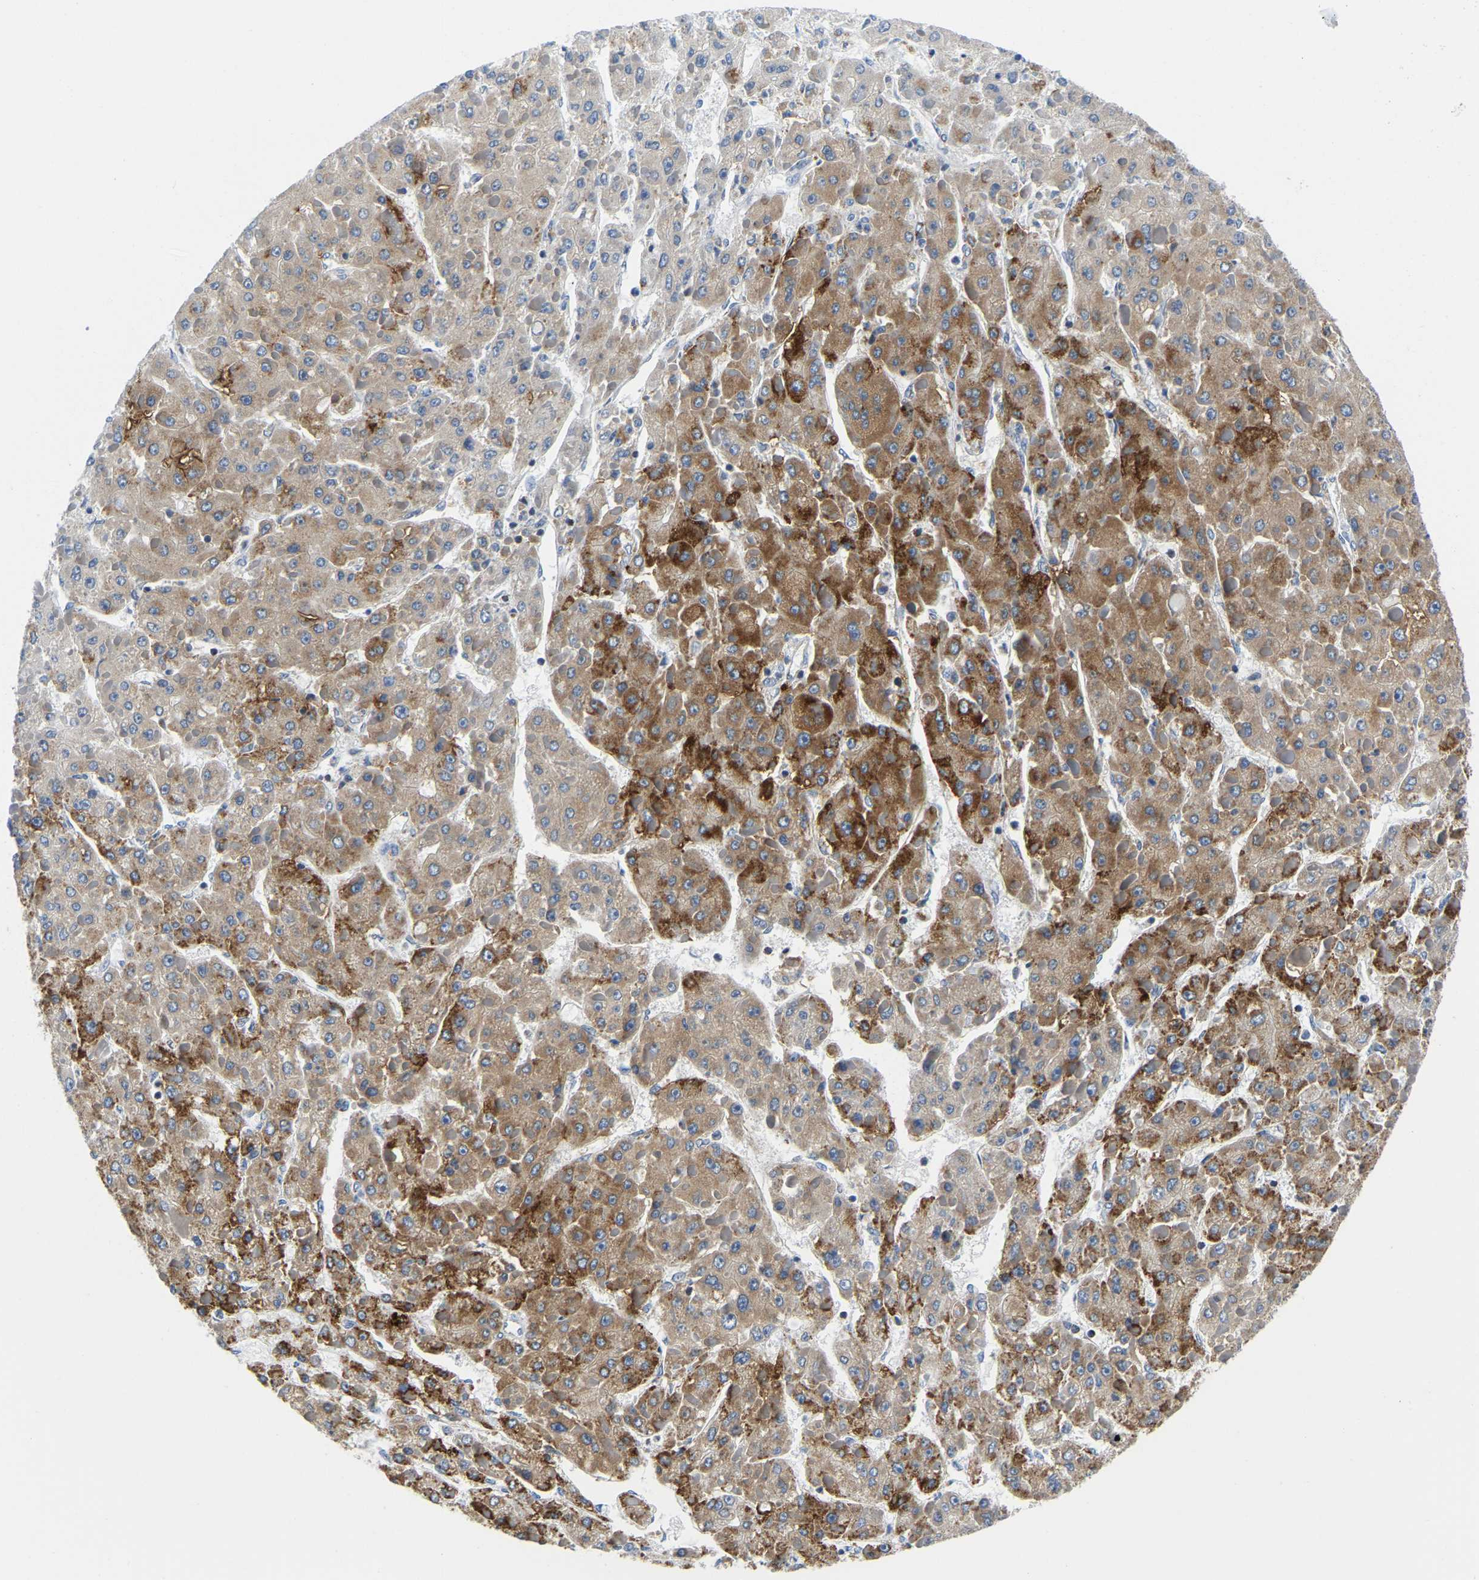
{"staining": {"intensity": "moderate", "quantity": "25%-75%", "location": "cytoplasmic/membranous"}, "tissue": "liver cancer", "cell_type": "Tumor cells", "image_type": "cancer", "snomed": [{"axis": "morphology", "description": "Carcinoma, Hepatocellular, NOS"}, {"axis": "topography", "description": "Liver"}], "caption": "High-magnification brightfield microscopy of liver hepatocellular carcinoma stained with DAB (brown) and counterstained with hematoxylin (blue). tumor cells exhibit moderate cytoplasmic/membranous staining is appreciated in about25%-75% of cells.", "gene": "SFXN1", "patient": {"sex": "female", "age": 73}}